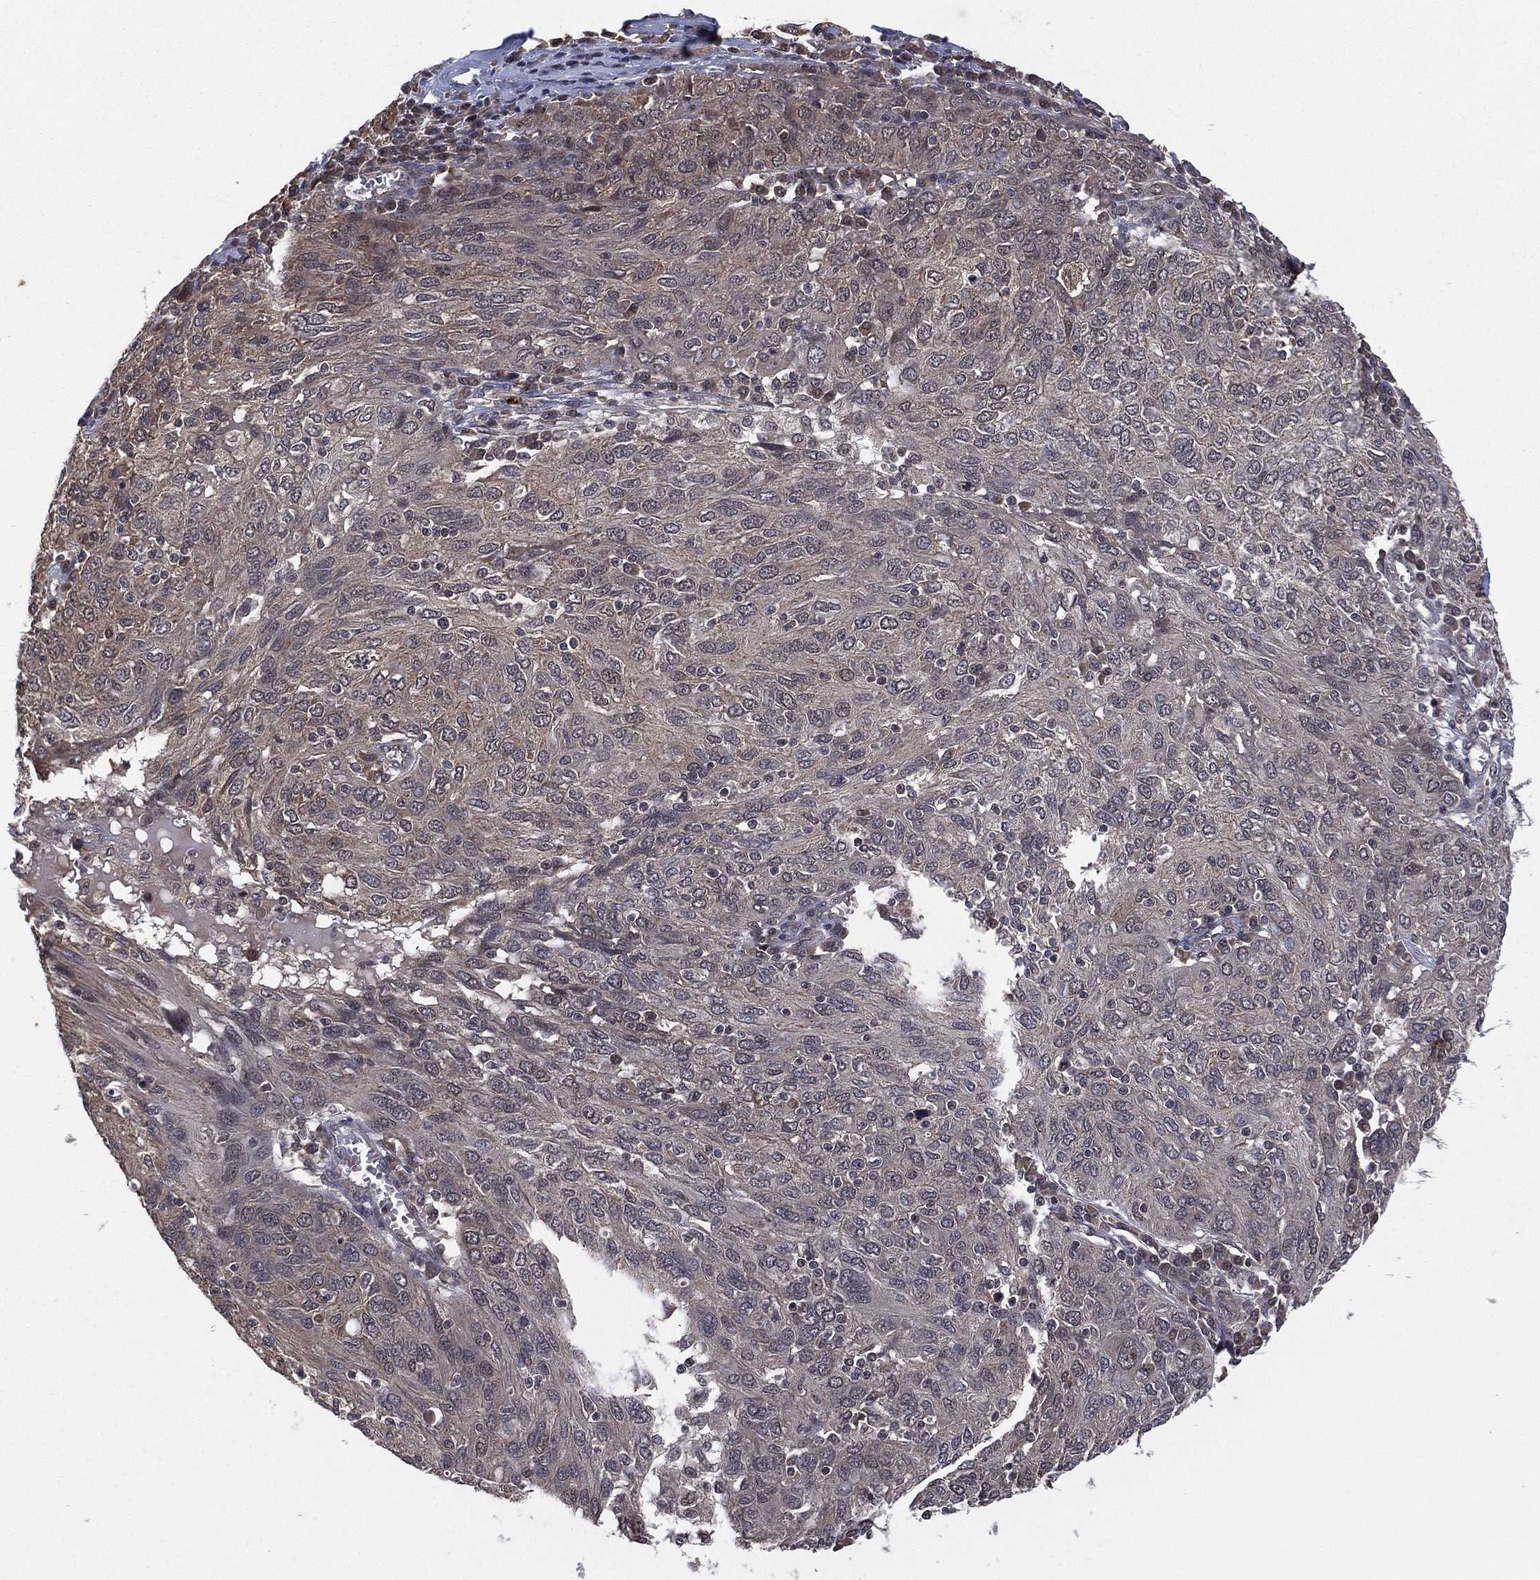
{"staining": {"intensity": "negative", "quantity": "none", "location": "none"}, "tissue": "ovarian cancer", "cell_type": "Tumor cells", "image_type": "cancer", "snomed": [{"axis": "morphology", "description": "Carcinoma, endometroid"}, {"axis": "topography", "description": "Ovary"}], "caption": "Ovarian endometroid carcinoma was stained to show a protein in brown. There is no significant positivity in tumor cells. The staining is performed using DAB (3,3'-diaminobenzidine) brown chromogen with nuclei counter-stained in using hematoxylin.", "gene": "ATG4B", "patient": {"sex": "female", "age": 50}}